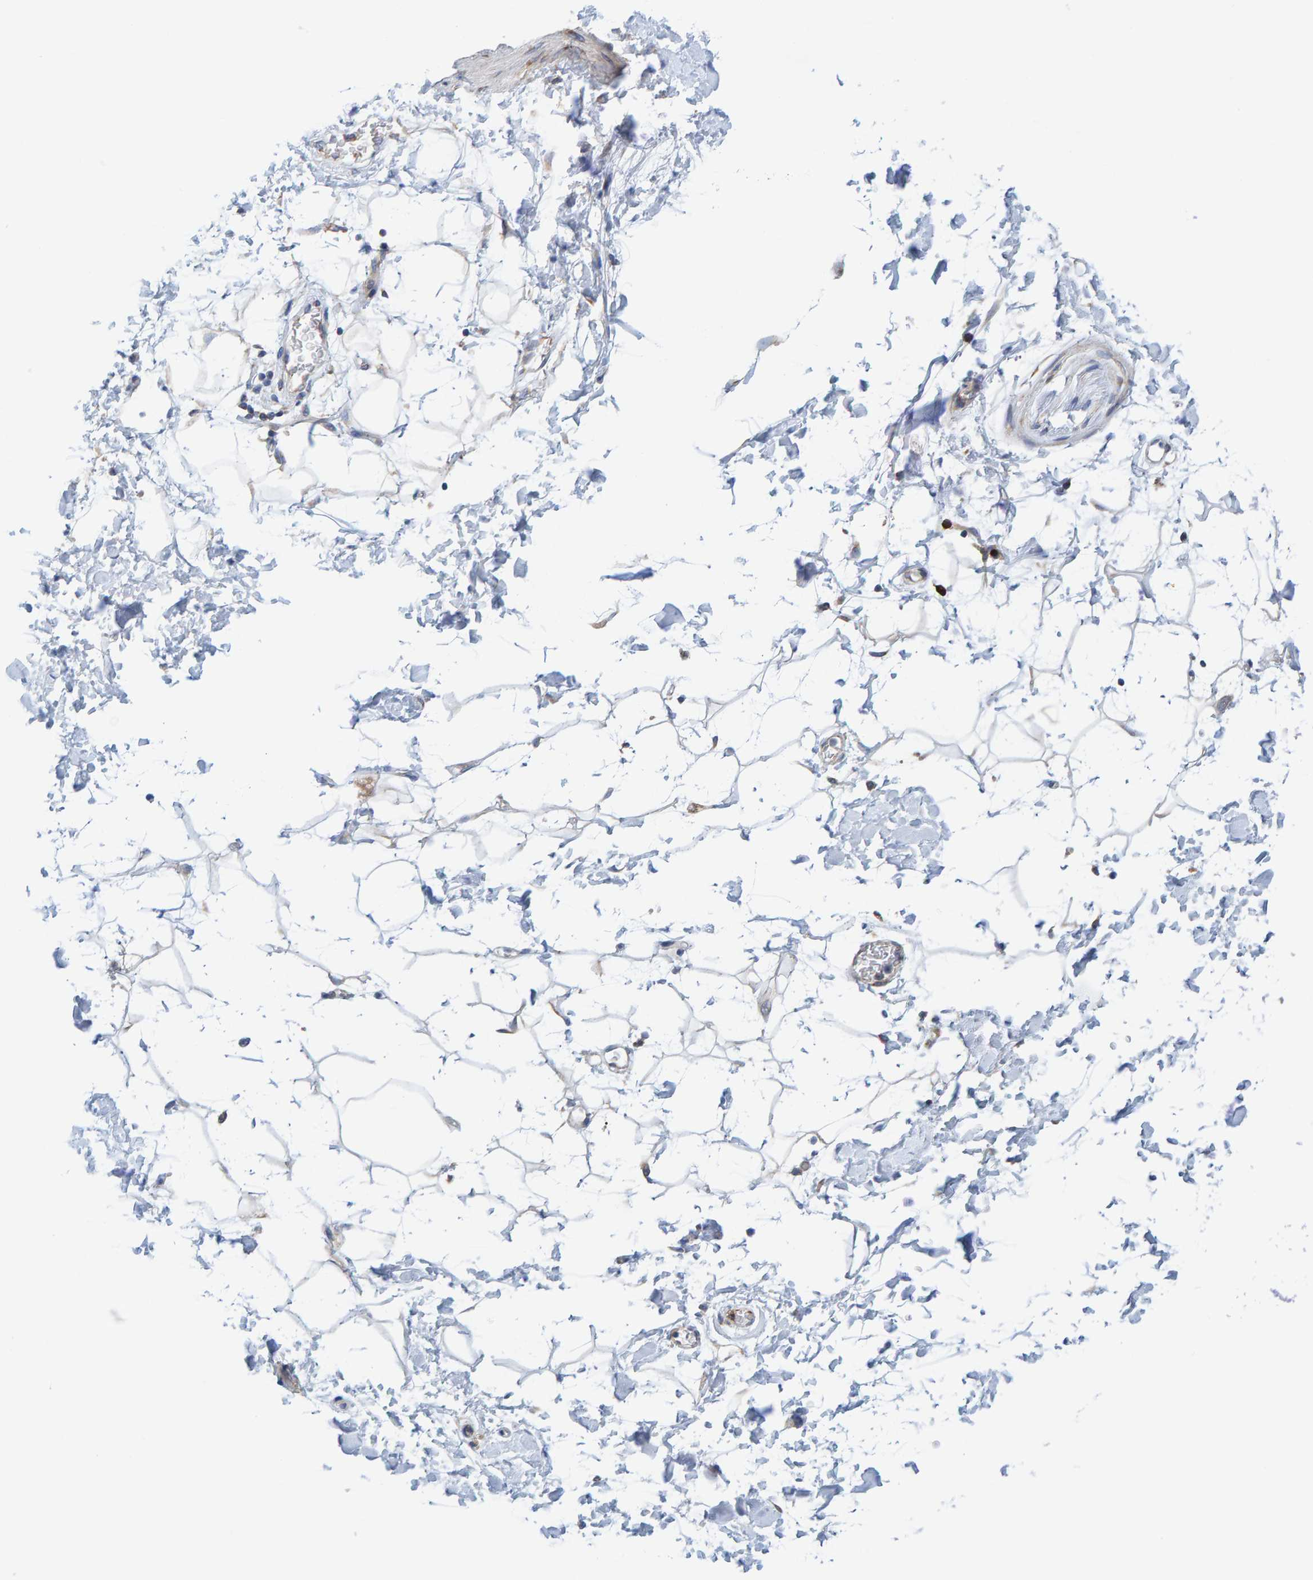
{"staining": {"intensity": "negative", "quantity": "none", "location": "none"}, "tissue": "adipose tissue", "cell_type": "Adipocytes", "image_type": "normal", "snomed": [{"axis": "morphology", "description": "Normal tissue, NOS"}, {"axis": "topography", "description": "Soft tissue"}], "caption": "Benign adipose tissue was stained to show a protein in brown. There is no significant staining in adipocytes.", "gene": "CDK5RAP3", "patient": {"sex": "male", "age": 72}}